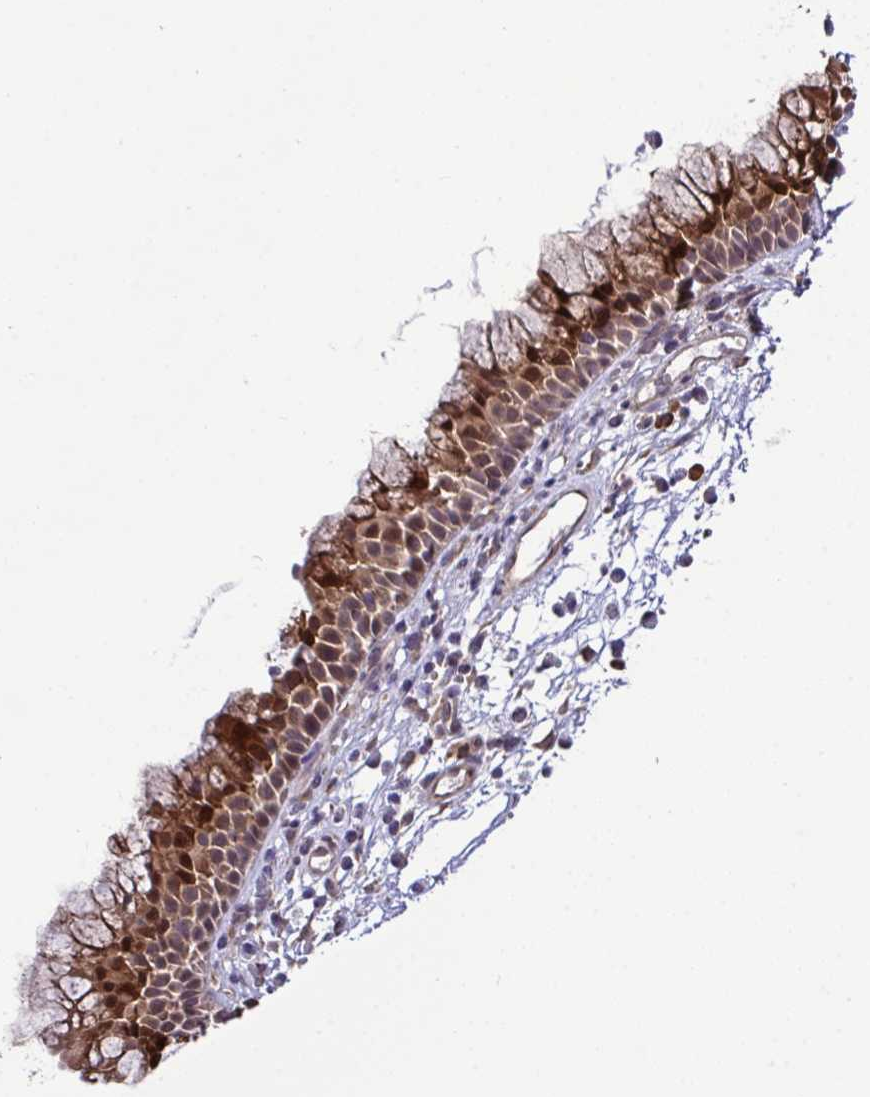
{"staining": {"intensity": "strong", "quantity": ">75%", "location": "cytoplasmic/membranous,nuclear"}, "tissue": "nasopharynx", "cell_type": "Respiratory epithelial cells", "image_type": "normal", "snomed": [{"axis": "morphology", "description": "Normal tissue, NOS"}, {"axis": "topography", "description": "Nasopharynx"}], "caption": "Brown immunohistochemical staining in unremarkable human nasopharynx demonstrates strong cytoplasmic/membranous,nuclear staining in approximately >75% of respiratory epithelial cells. The staining was performed using DAB to visualize the protein expression in brown, while the nuclei were stained in blue with hematoxylin (Magnification: 20x).", "gene": "CMPK1", "patient": {"sex": "male", "age": 56}}